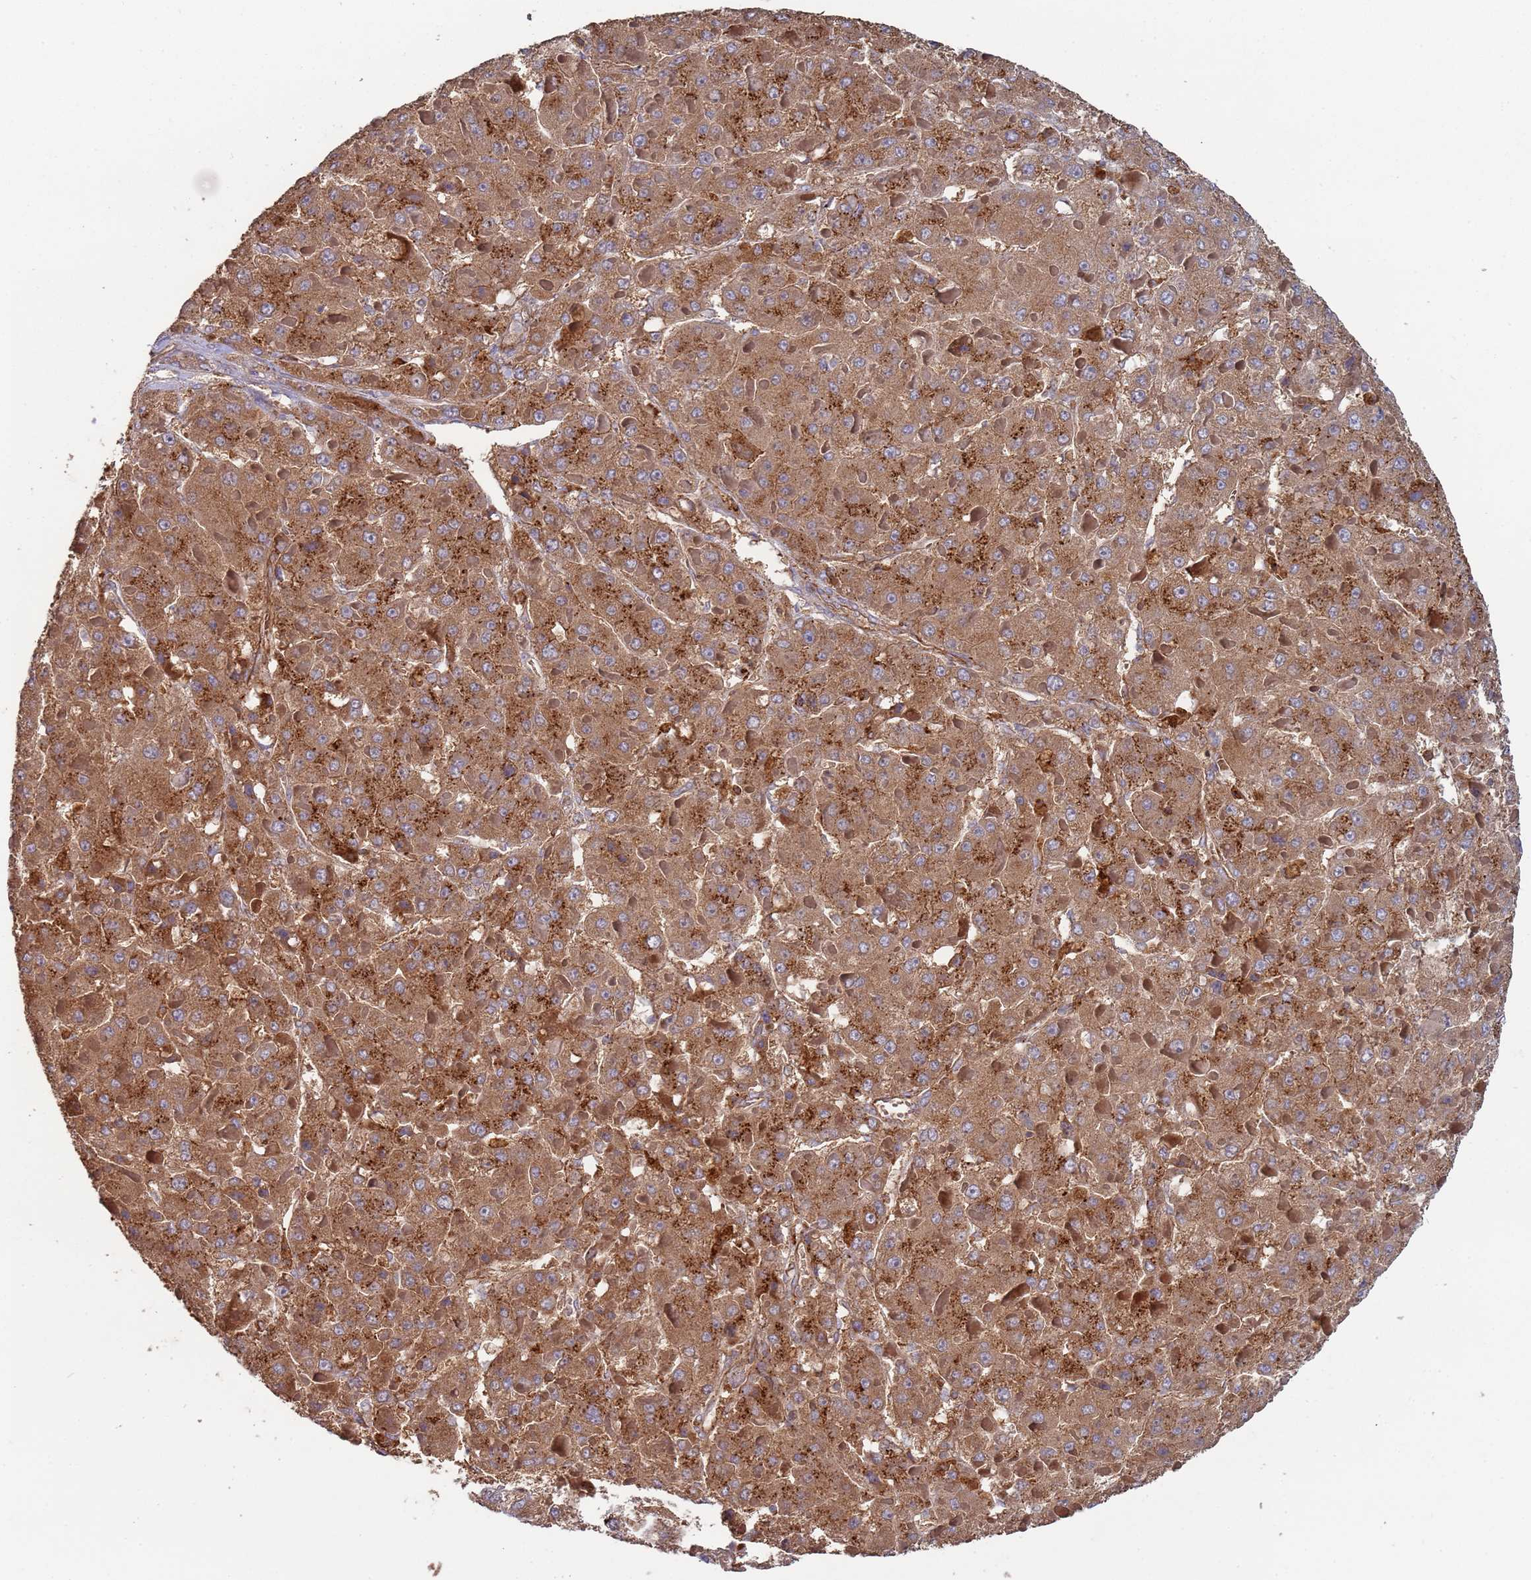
{"staining": {"intensity": "moderate", "quantity": ">75%", "location": "cytoplasmic/membranous"}, "tissue": "liver cancer", "cell_type": "Tumor cells", "image_type": "cancer", "snomed": [{"axis": "morphology", "description": "Carcinoma, Hepatocellular, NOS"}, {"axis": "topography", "description": "Liver"}], "caption": "Hepatocellular carcinoma (liver) stained for a protein (brown) shows moderate cytoplasmic/membranous positive positivity in about >75% of tumor cells.", "gene": "MALRD1", "patient": {"sex": "female", "age": 73}}